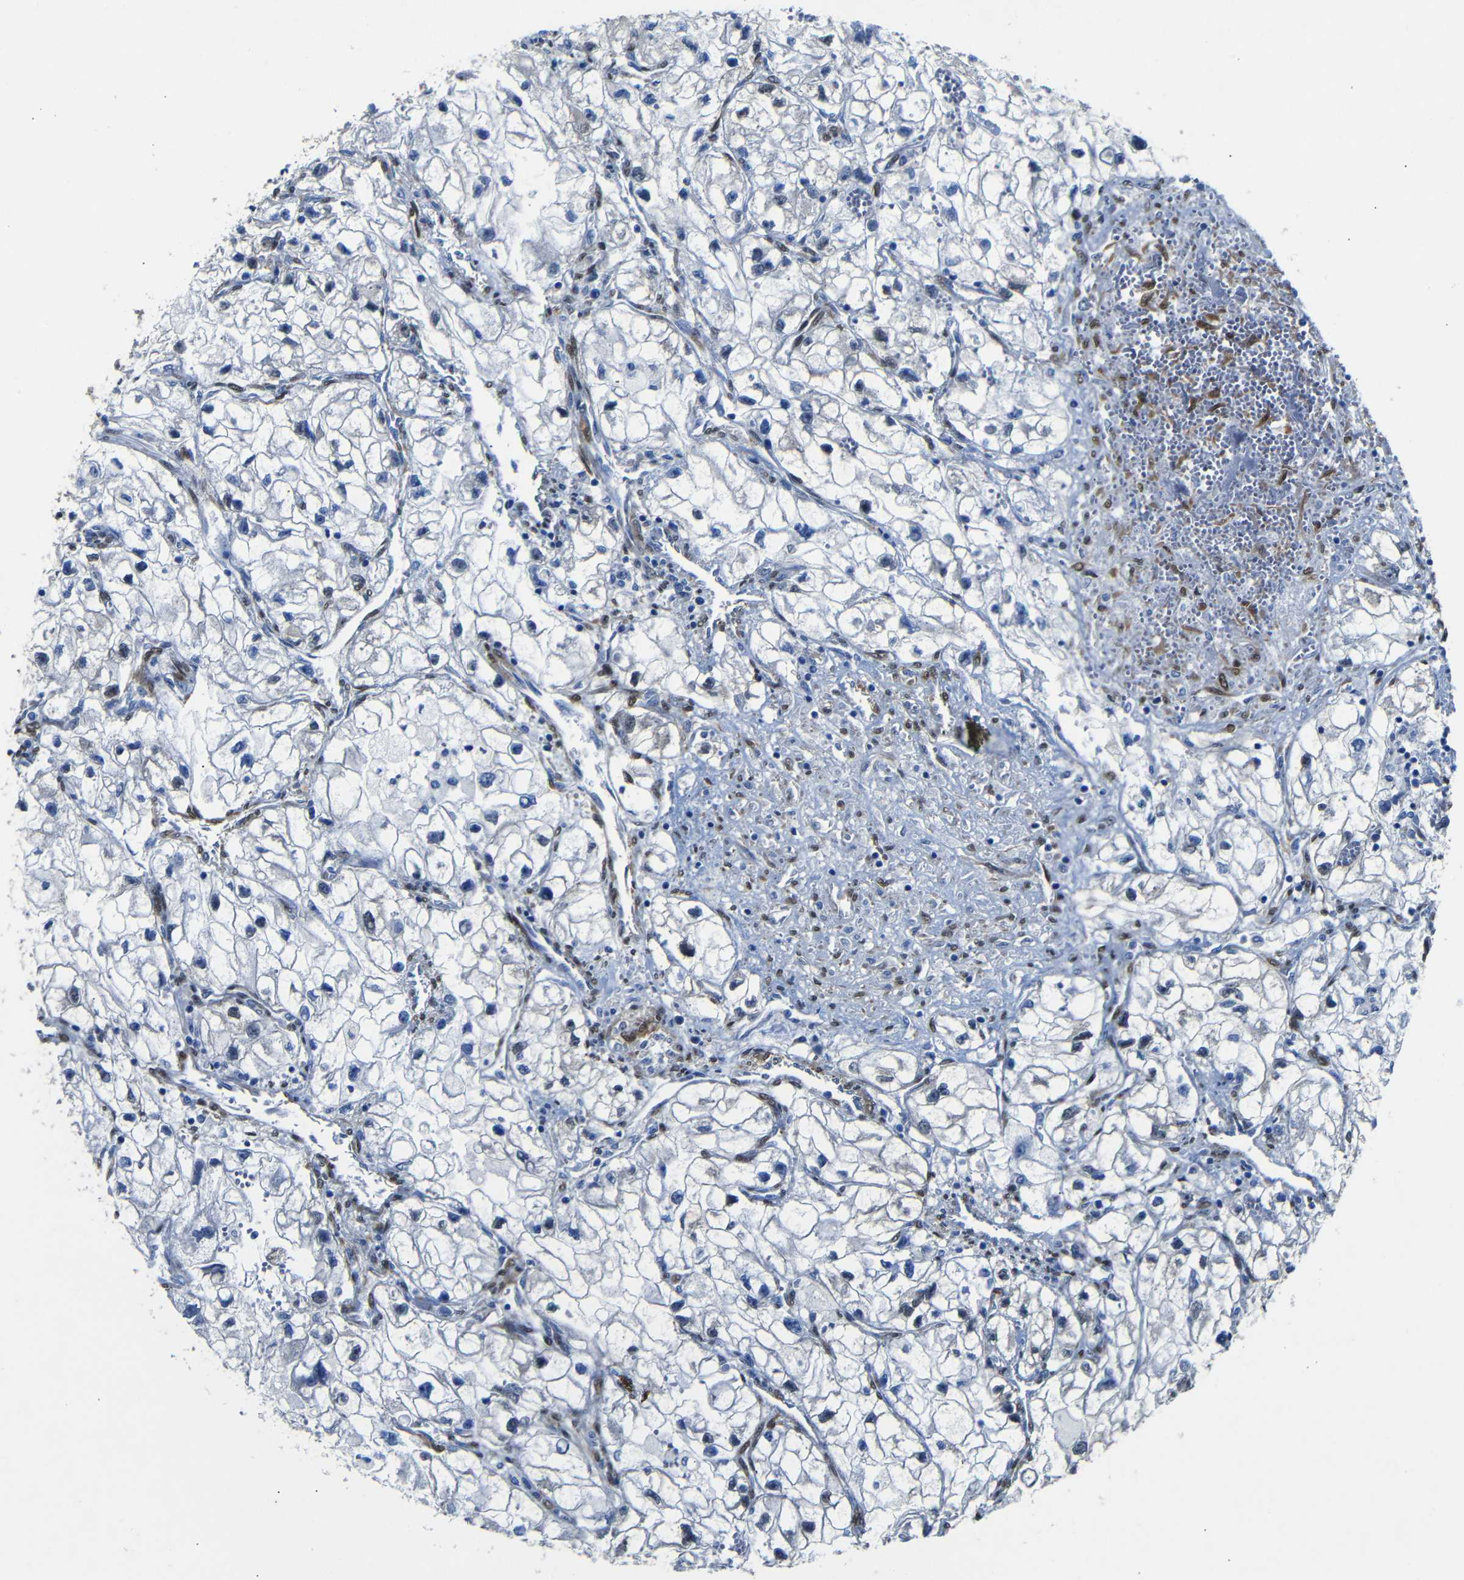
{"staining": {"intensity": "negative", "quantity": "none", "location": "none"}, "tissue": "renal cancer", "cell_type": "Tumor cells", "image_type": "cancer", "snomed": [{"axis": "morphology", "description": "Adenocarcinoma, NOS"}, {"axis": "topography", "description": "Kidney"}], "caption": "High power microscopy image of an immunohistochemistry micrograph of renal cancer, revealing no significant positivity in tumor cells.", "gene": "YAP1", "patient": {"sex": "female", "age": 70}}